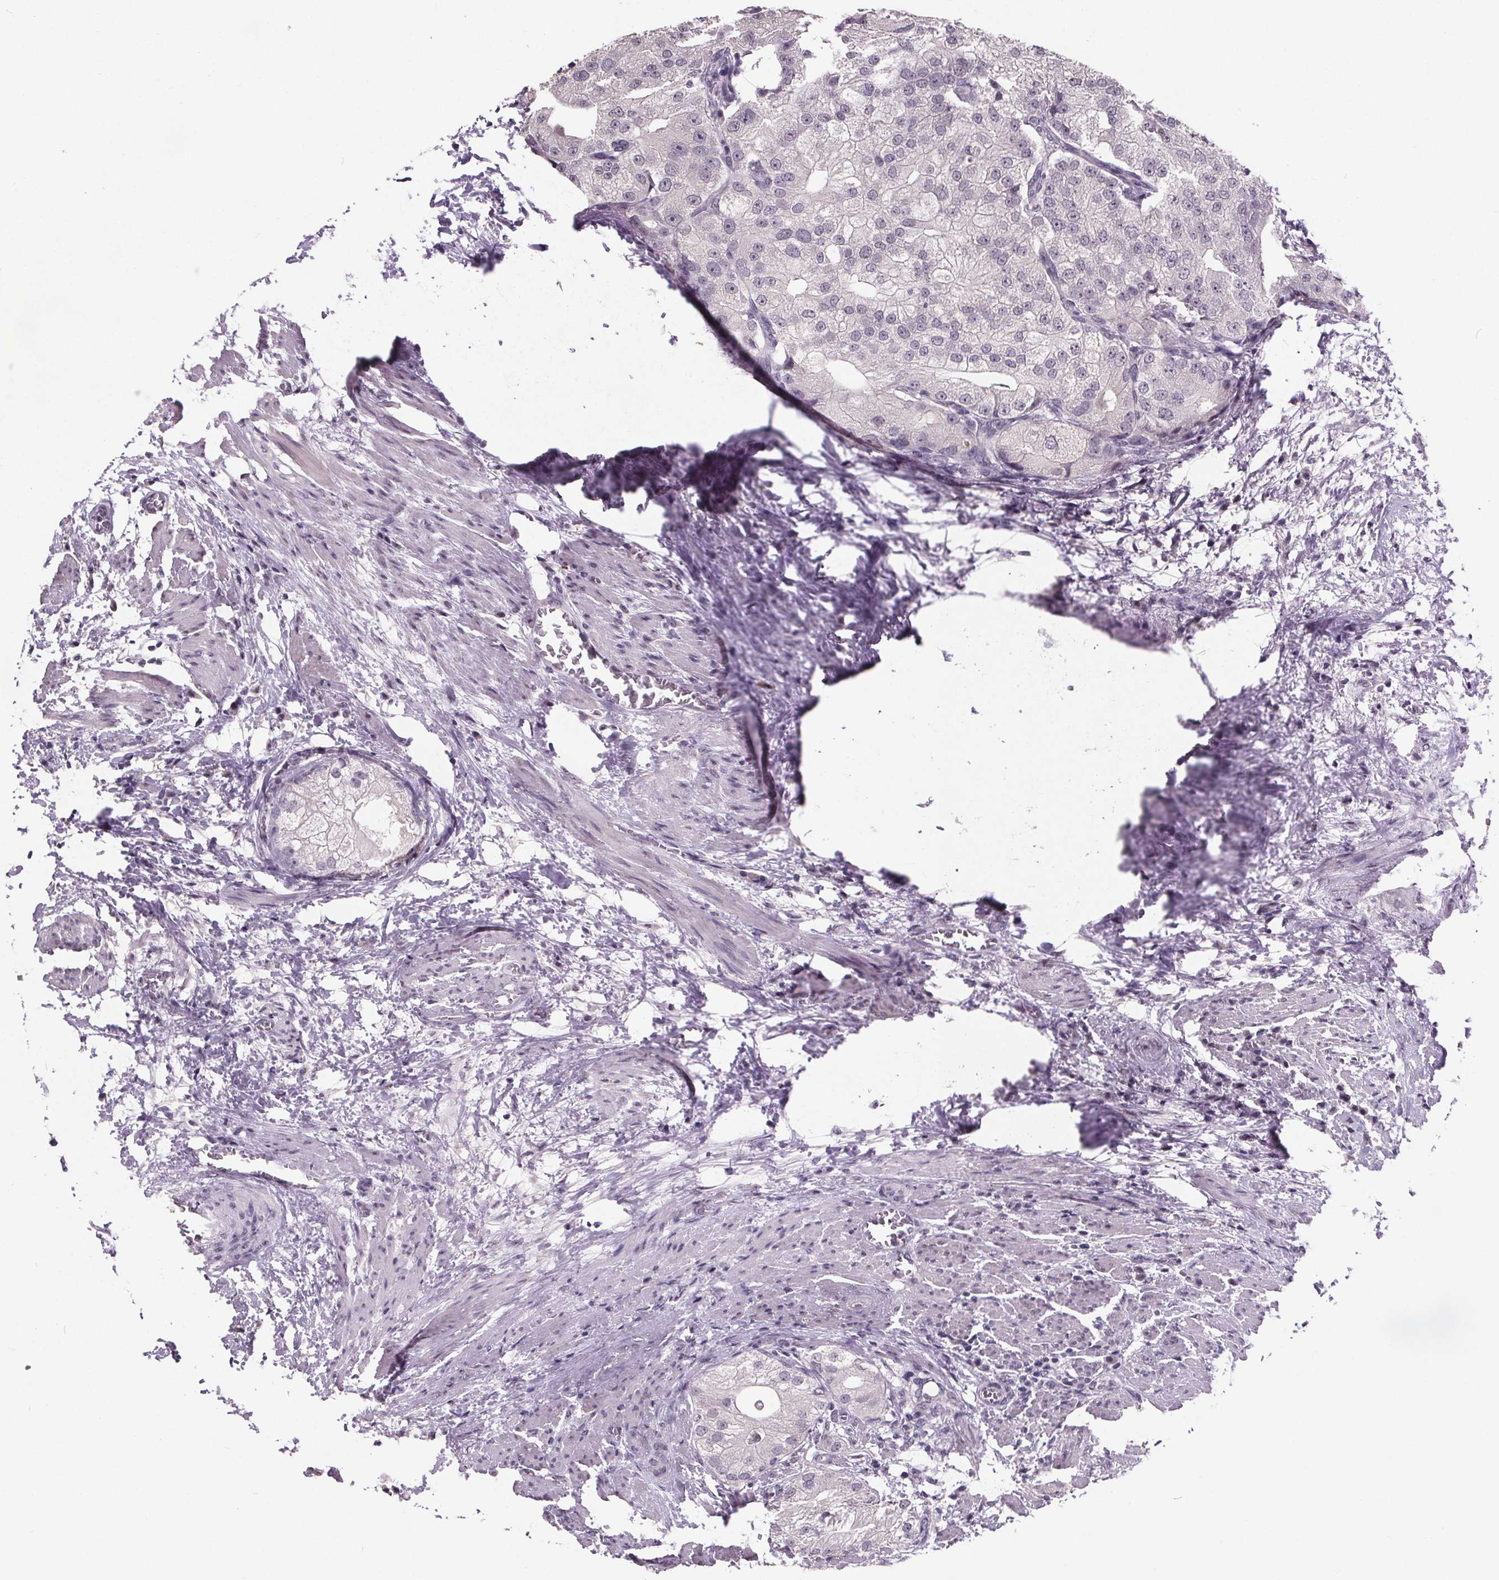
{"staining": {"intensity": "negative", "quantity": "none", "location": "none"}, "tissue": "prostate cancer", "cell_type": "Tumor cells", "image_type": "cancer", "snomed": [{"axis": "morphology", "description": "Adenocarcinoma, High grade"}, {"axis": "topography", "description": "Prostate"}], "caption": "Immunohistochemistry of high-grade adenocarcinoma (prostate) reveals no staining in tumor cells.", "gene": "NKX6-1", "patient": {"sex": "male", "age": 70}}